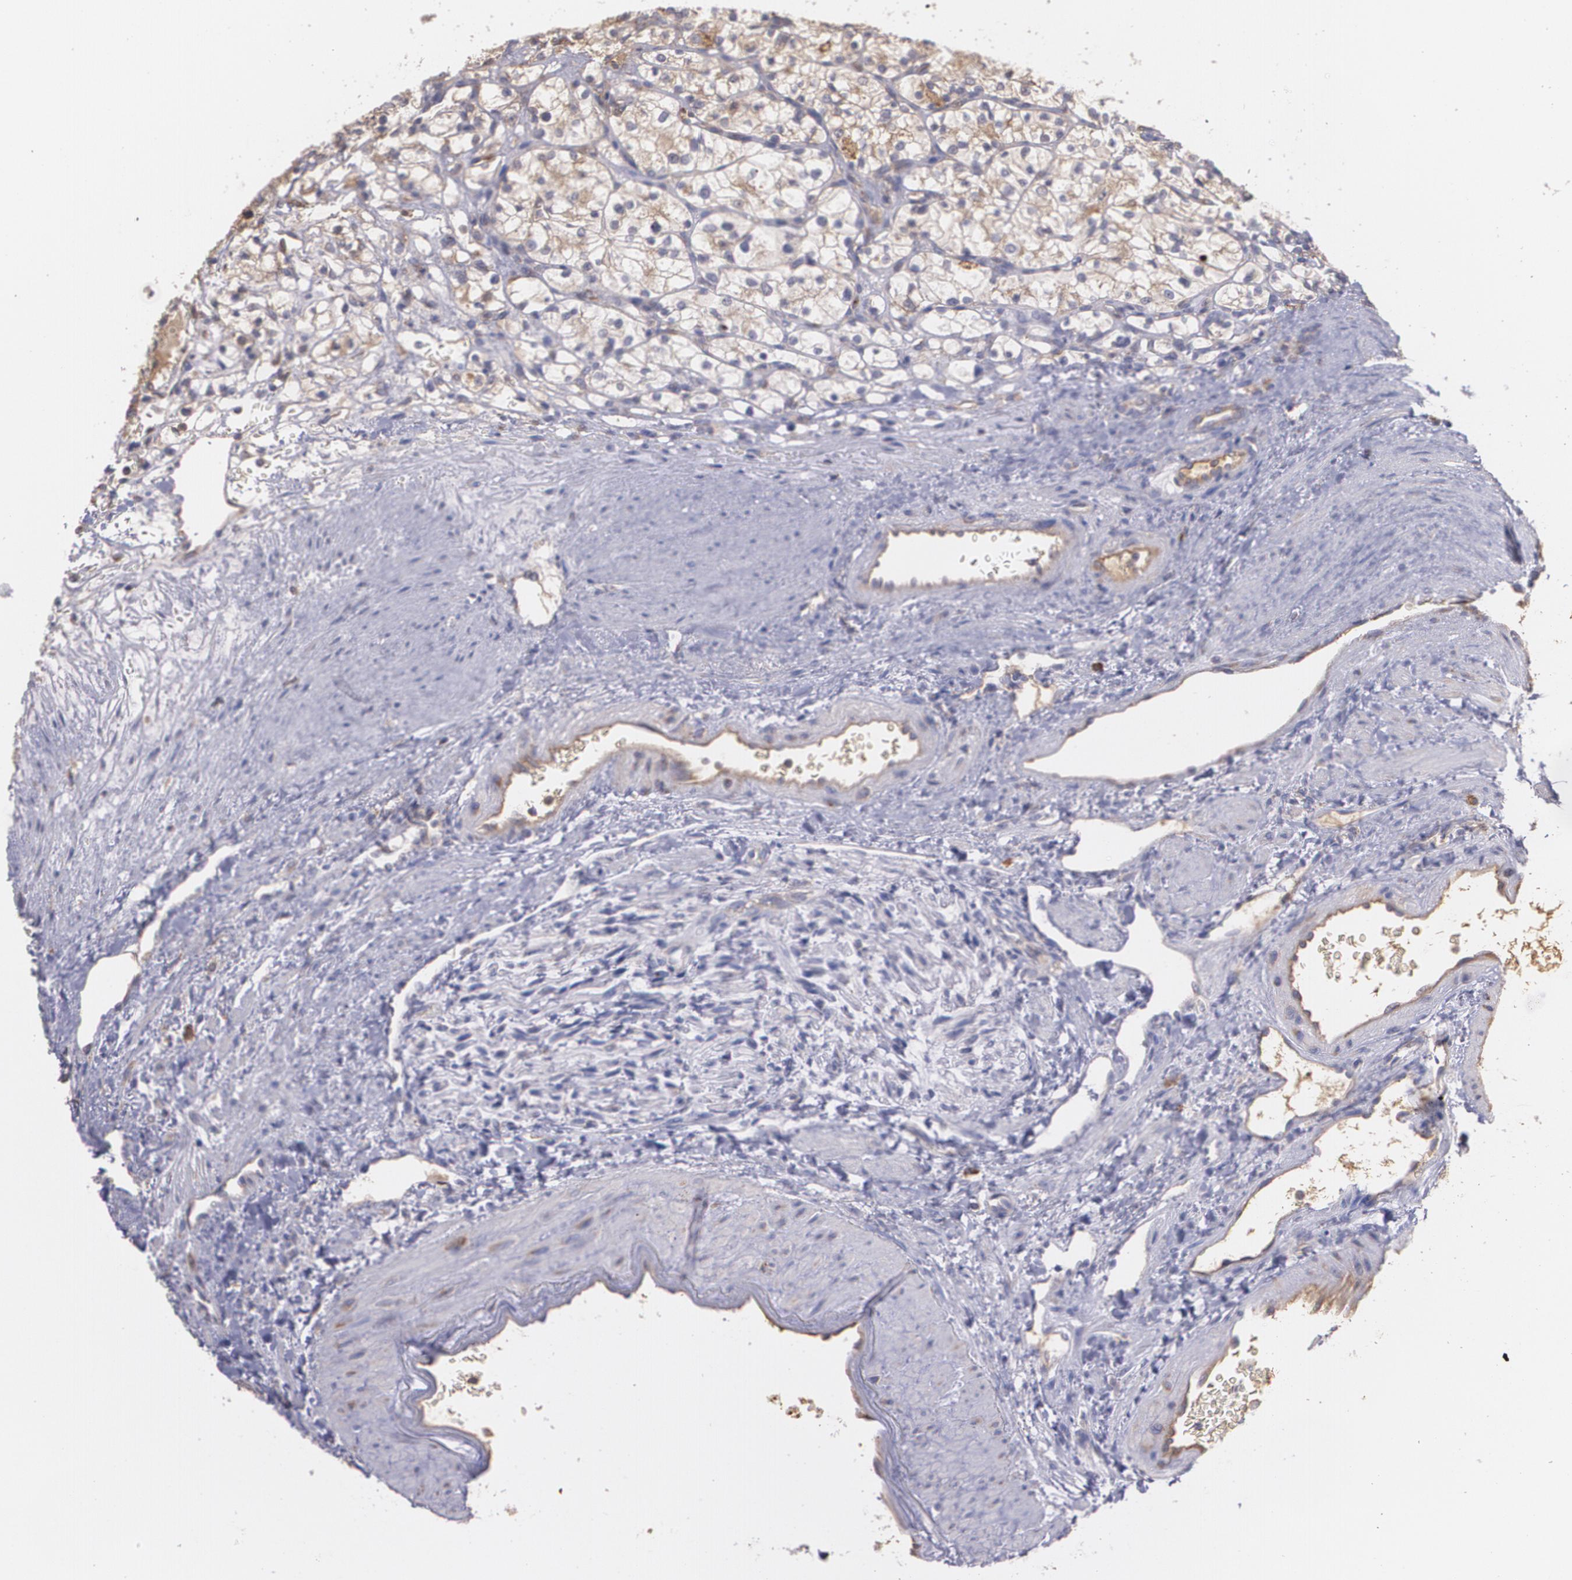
{"staining": {"intensity": "moderate", "quantity": ">75%", "location": "cytoplasmic/membranous"}, "tissue": "renal cancer", "cell_type": "Tumor cells", "image_type": "cancer", "snomed": [{"axis": "morphology", "description": "Adenocarcinoma, NOS"}, {"axis": "topography", "description": "Kidney"}], "caption": "Moderate cytoplasmic/membranous staining for a protein is present in approximately >75% of tumor cells of renal adenocarcinoma using IHC.", "gene": "ECE1", "patient": {"sex": "female", "age": 60}}